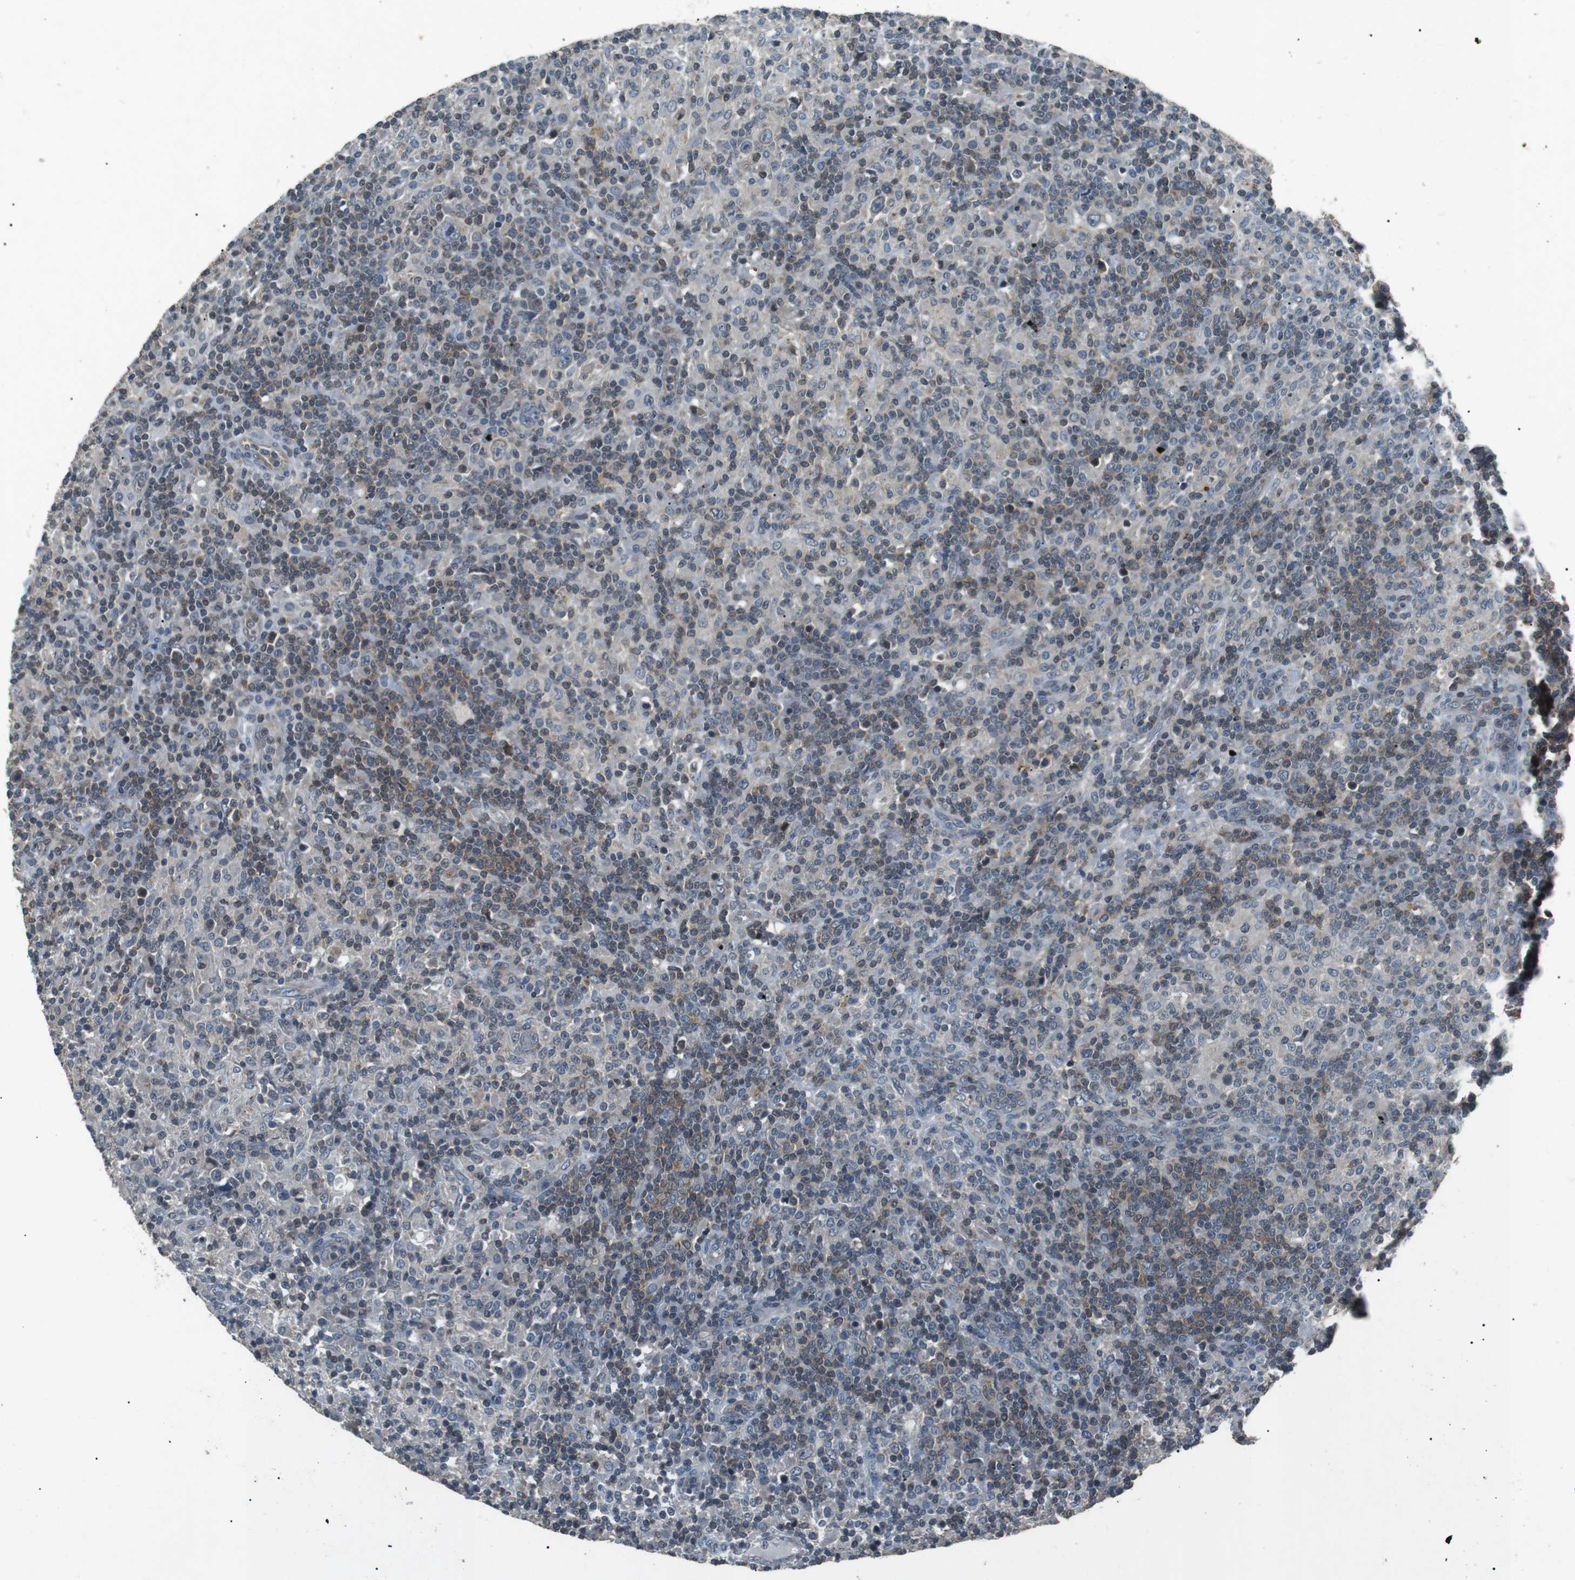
{"staining": {"intensity": "negative", "quantity": "none", "location": "none"}, "tissue": "lymphoma", "cell_type": "Tumor cells", "image_type": "cancer", "snomed": [{"axis": "morphology", "description": "Hodgkin's disease, NOS"}, {"axis": "topography", "description": "Lymph node"}], "caption": "Immunohistochemical staining of Hodgkin's disease demonstrates no significant expression in tumor cells.", "gene": "NEK7", "patient": {"sex": "male", "age": 70}}